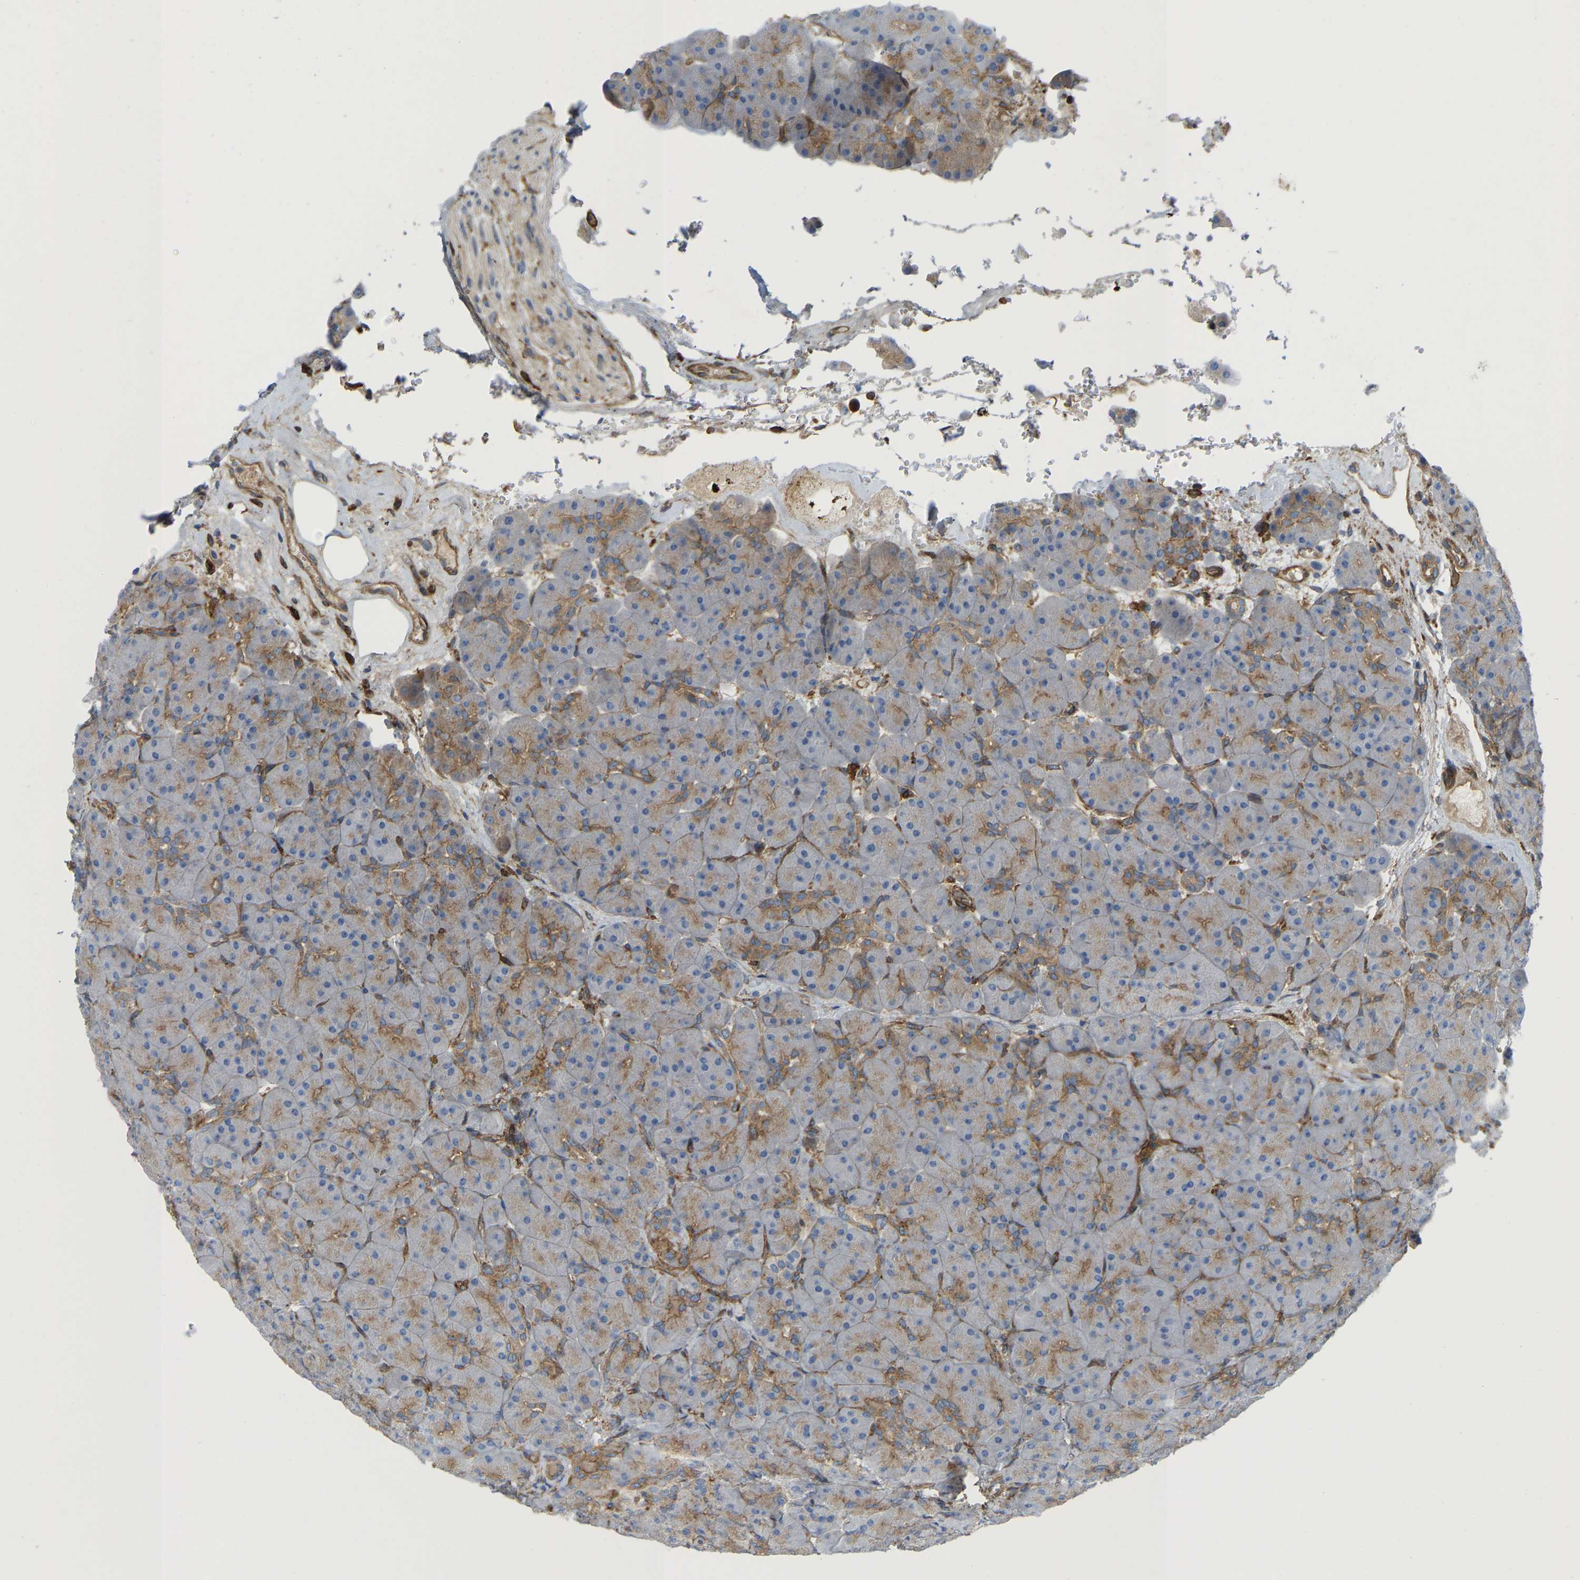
{"staining": {"intensity": "moderate", "quantity": "<25%", "location": "cytoplasmic/membranous"}, "tissue": "pancreas", "cell_type": "Exocrine glandular cells", "image_type": "normal", "snomed": [{"axis": "morphology", "description": "Normal tissue, NOS"}, {"axis": "topography", "description": "Pancreas"}], "caption": "Immunohistochemistry (IHC) image of benign pancreas stained for a protein (brown), which exhibits low levels of moderate cytoplasmic/membranous positivity in approximately <25% of exocrine glandular cells.", "gene": "PICALM", "patient": {"sex": "male", "age": 66}}